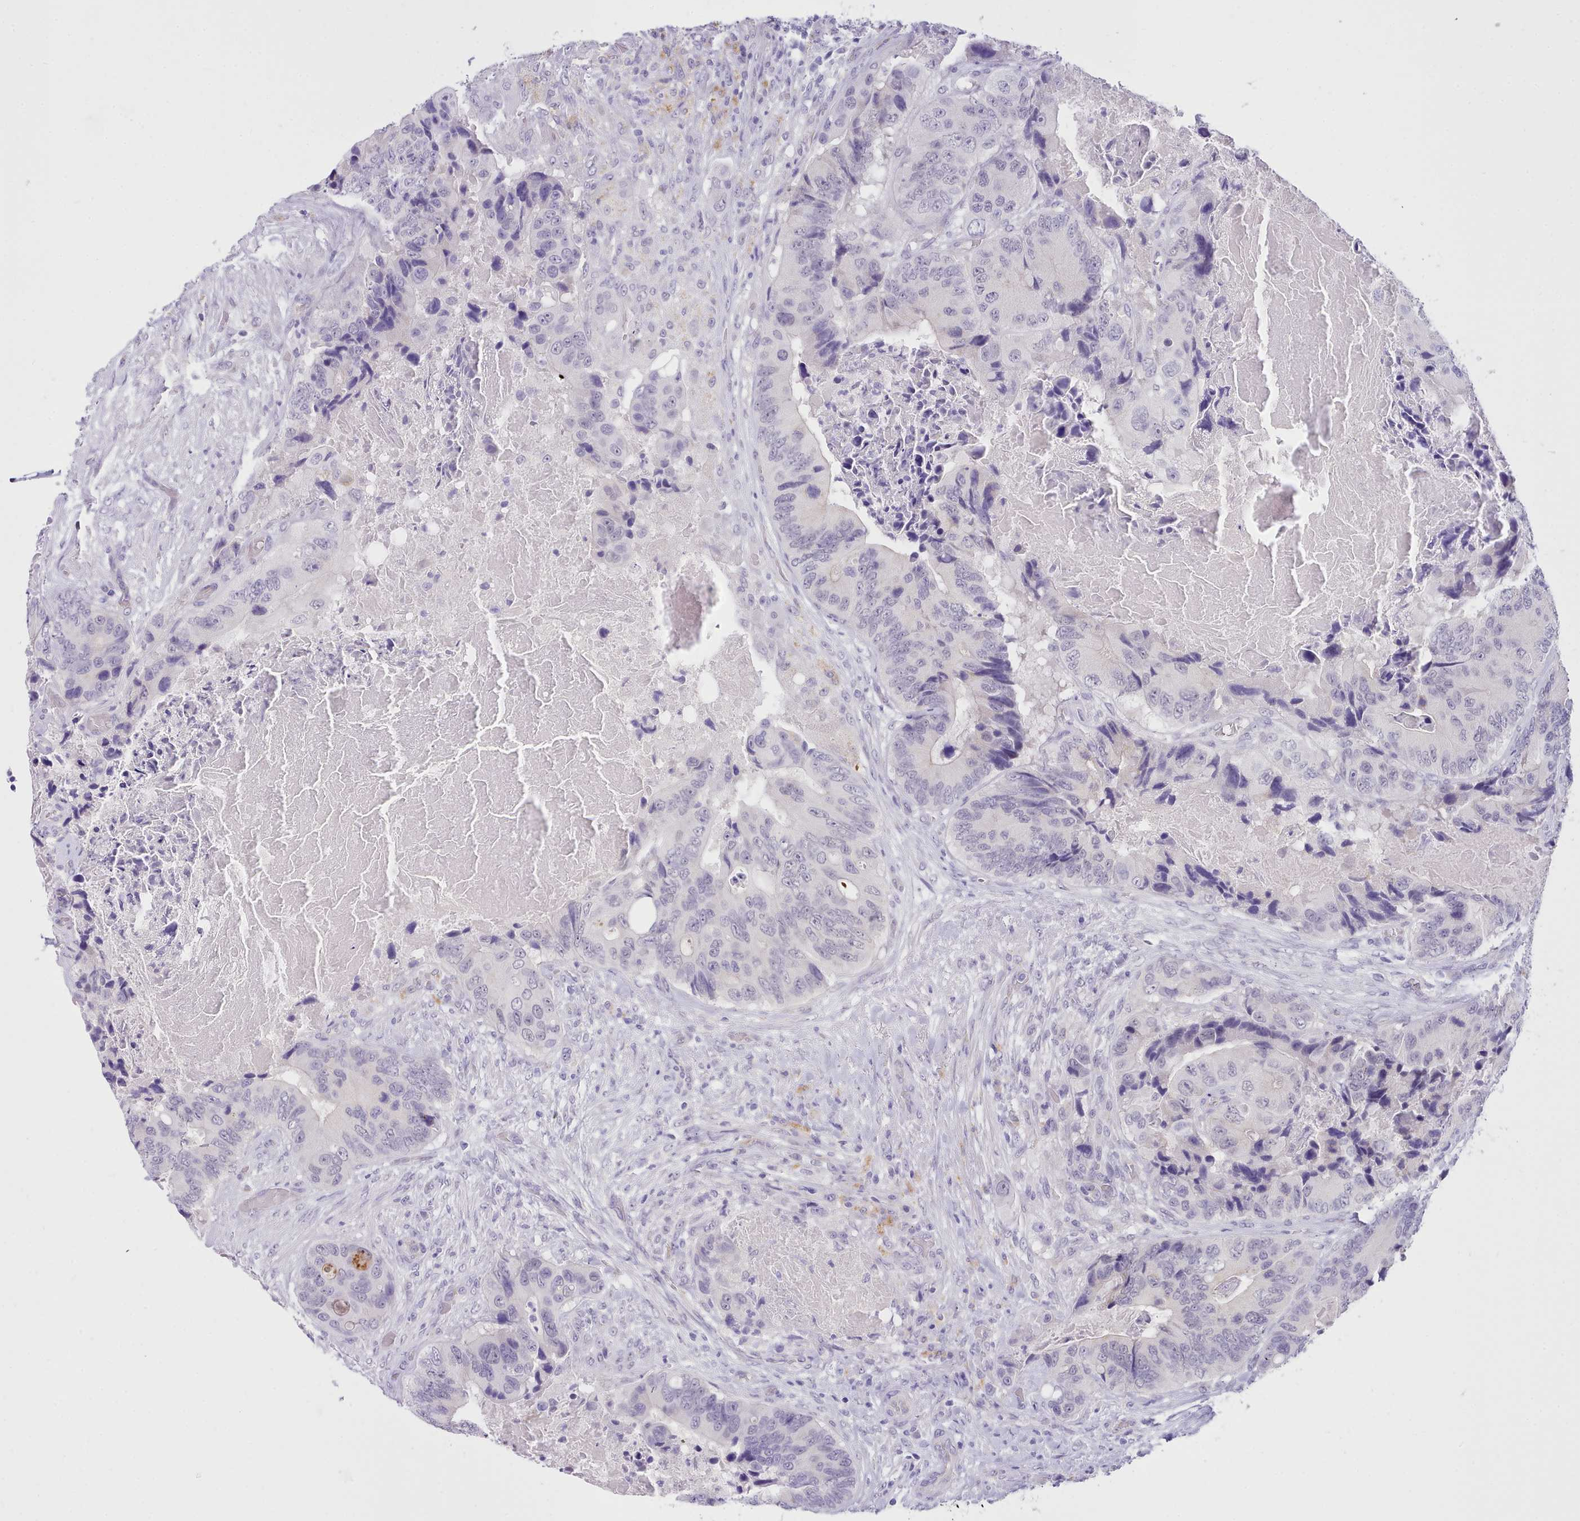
{"staining": {"intensity": "negative", "quantity": "none", "location": "none"}, "tissue": "colorectal cancer", "cell_type": "Tumor cells", "image_type": "cancer", "snomed": [{"axis": "morphology", "description": "Adenocarcinoma, NOS"}, {"axis": "topography", "description": "Colon"}], "caption": "This is an IHC image of colorectal cancer (adenocarcinoma). There is no expression in tumor cells.", "gene": "LRRC37A", "patient": {"sex": "male", "age": 84}}